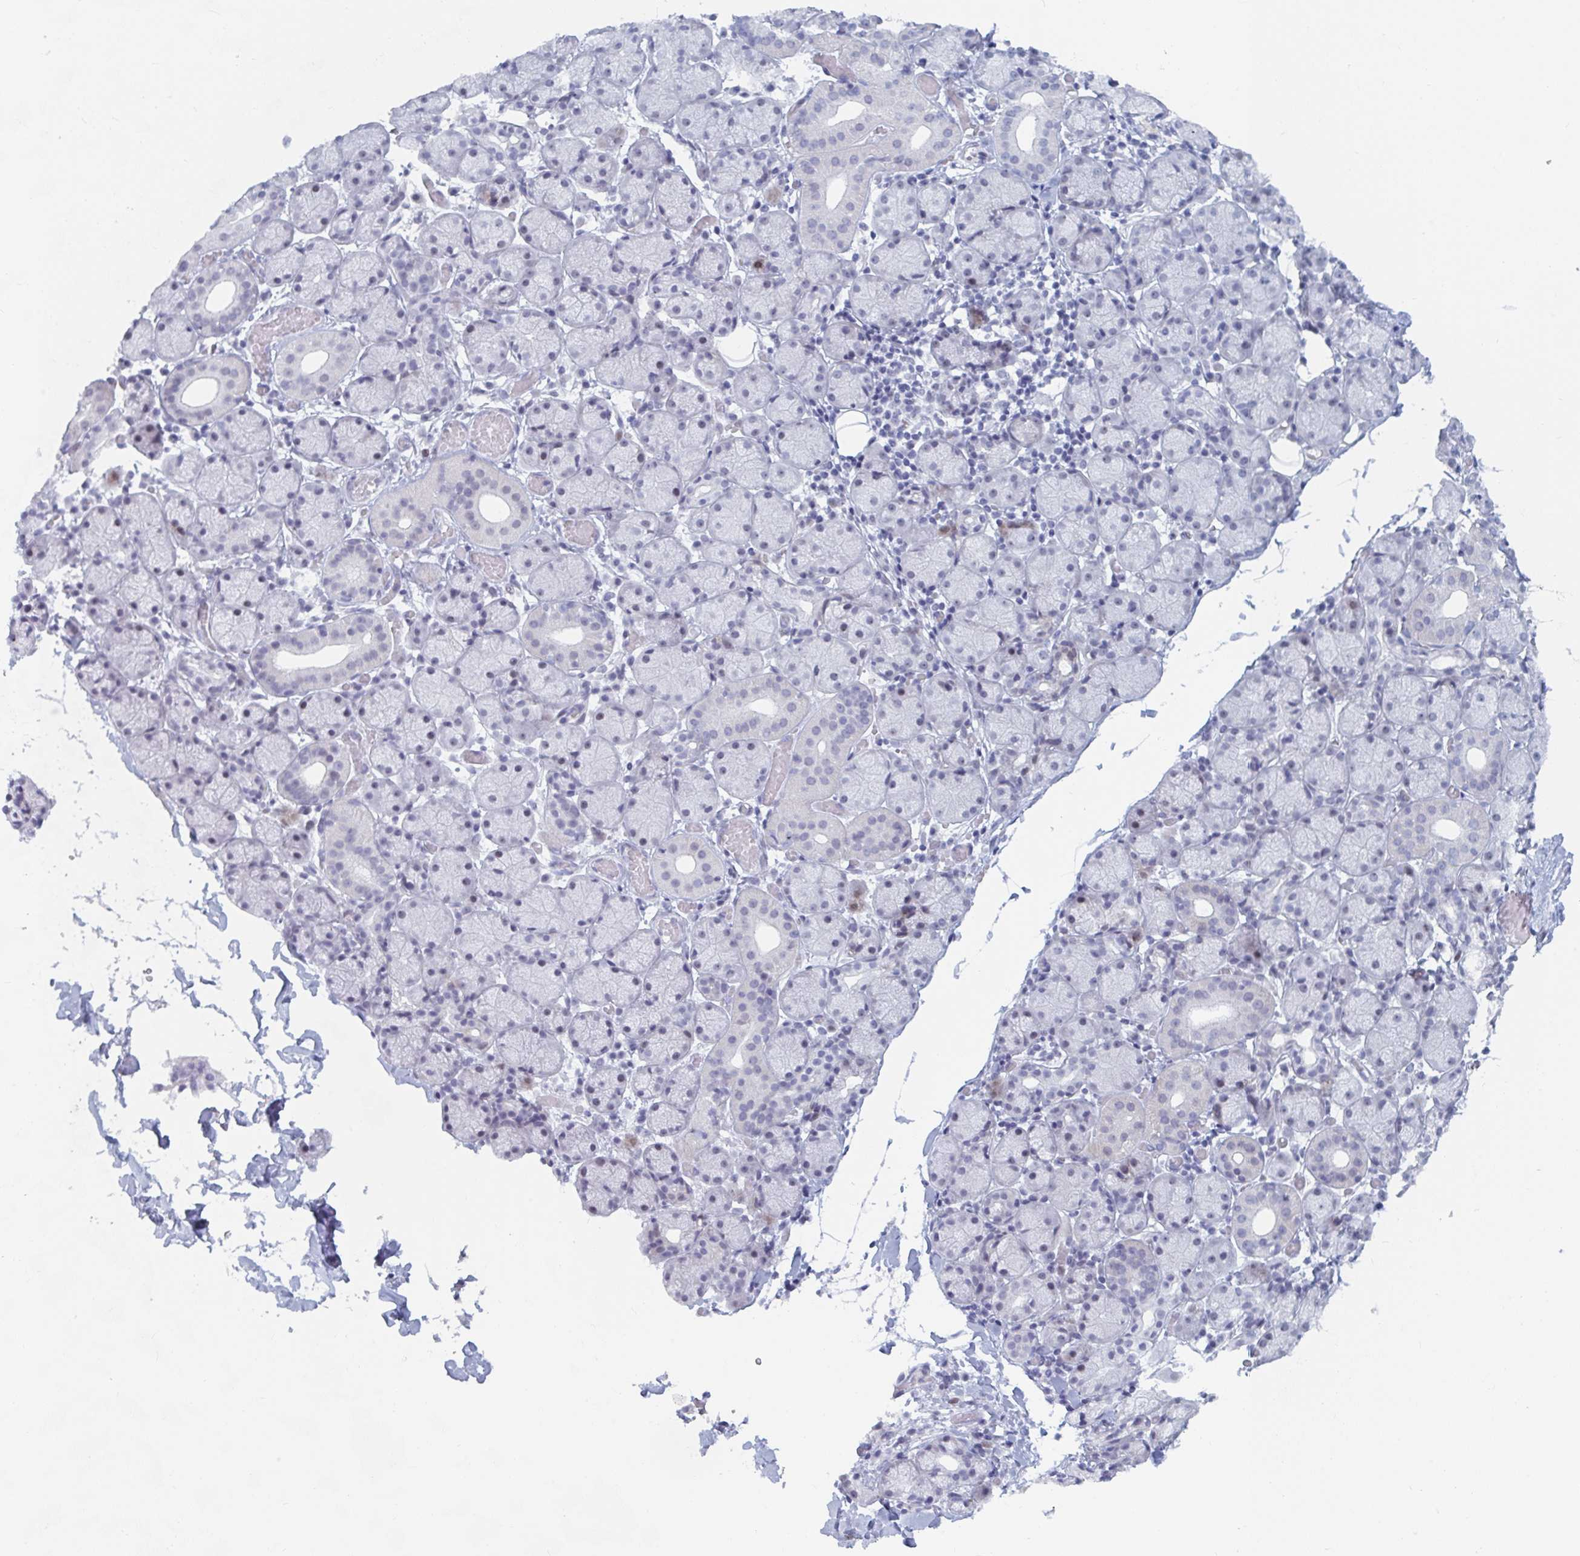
{"staining": {"intensity": "weak", "quantity": "<25%", "location": "nuclear"}, "tissue": "salivary gland", "cell_type": "Glandular cells", "image_type": "normal", "snomed": [{"axis": "morphology", "description": "Normal tissue, NOS"}, {"axis": "topography", "description": "Salivary gland"}], "caption": "This is a micrograph of IHC staining of unremarkable salivary gland, which shows no positivity in glandular cells.", "gene": "NR1H2", "patient": {"sex": "female", "age": 24}}